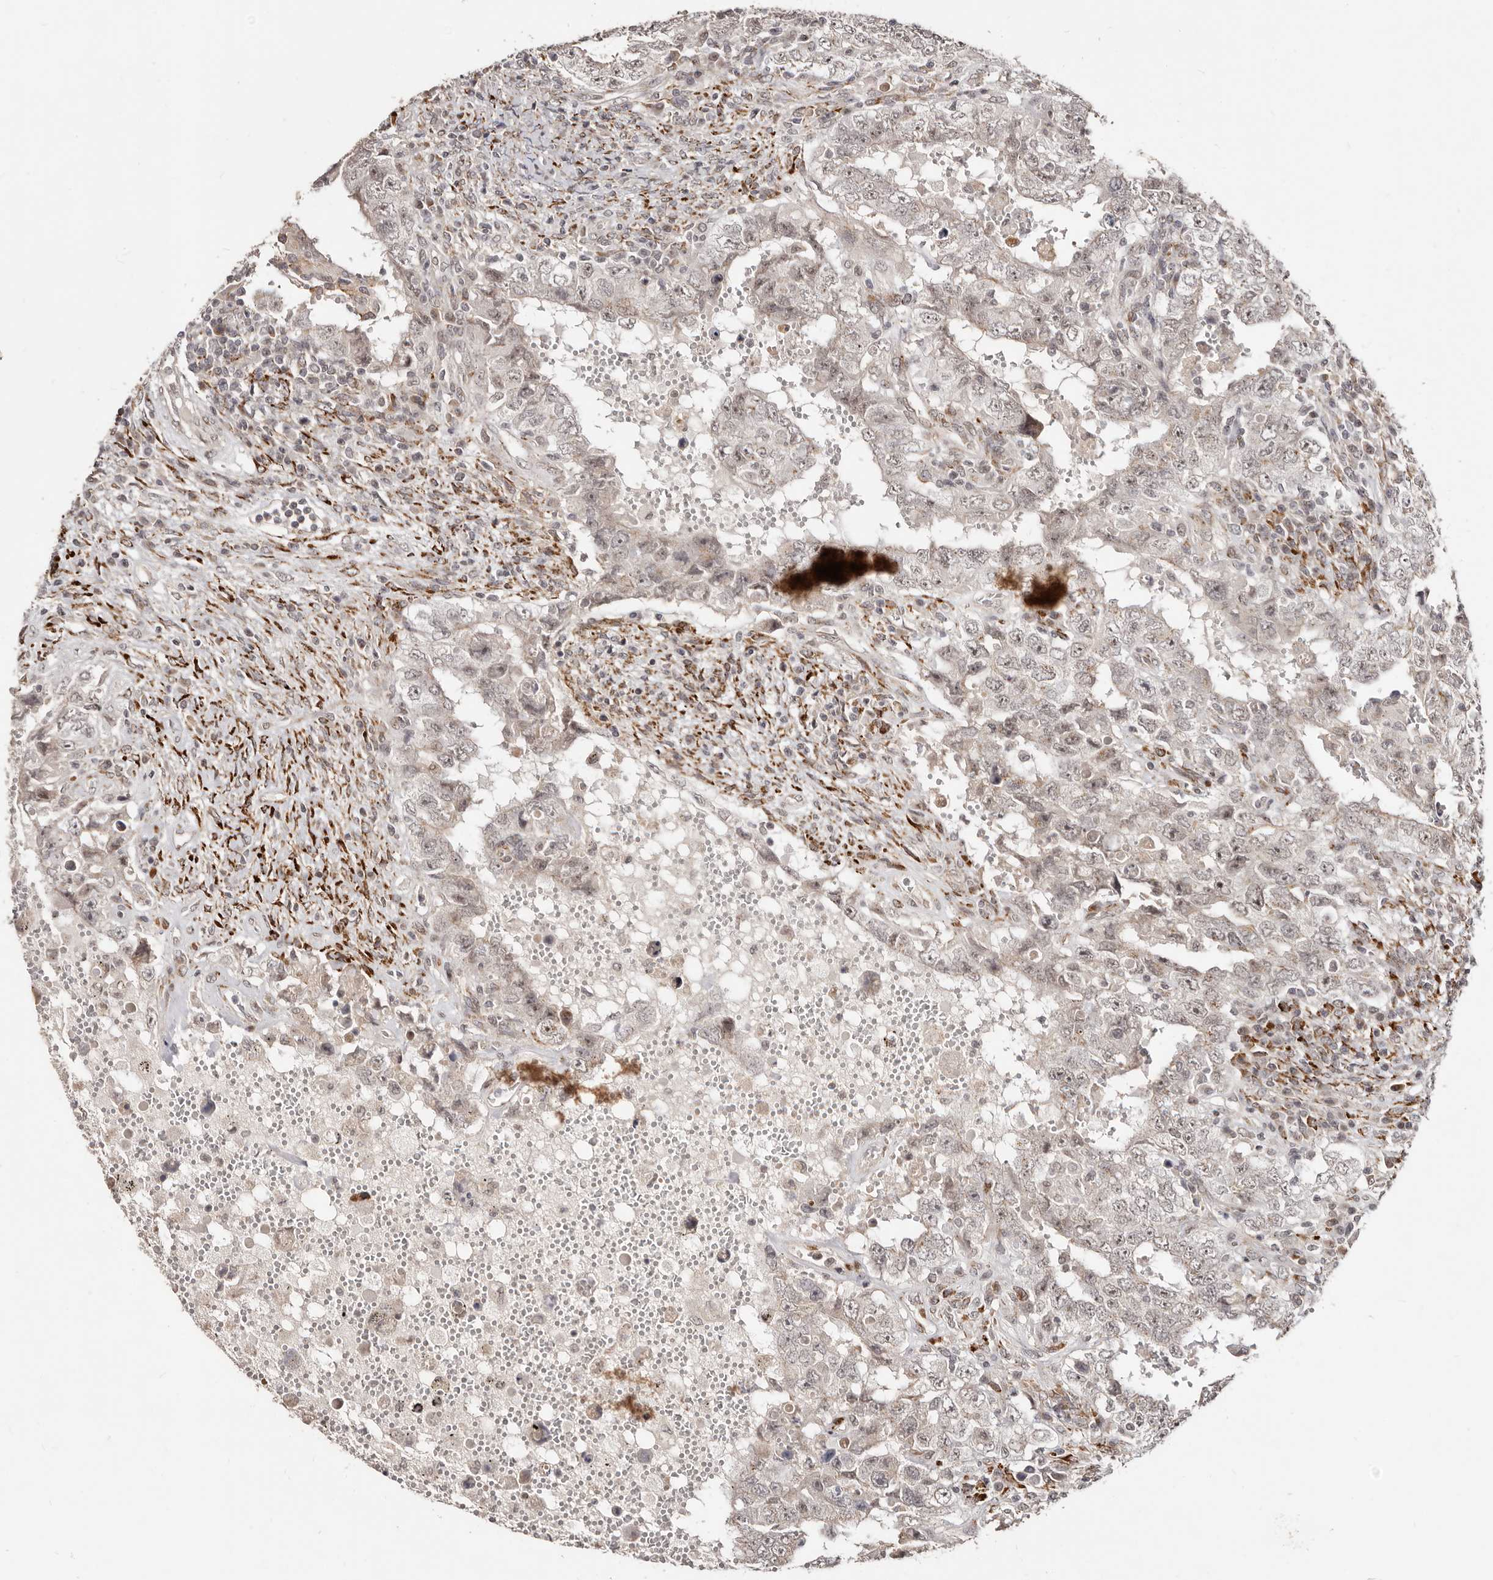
{"staining": {"intensity": "negative", "quantity": "none", "location": "none"}, "tissue": "testis cancer", "cell_type": "Tumor cells", "image_type": "cancer", "snomed": [{"axis": "morphology", "description": "Carcinoma, Embryonal, NOS"}, {"axis": "topography", "description": "Testis"}], "caption": "Testis cancer (embryonal carcinoma) stained for a protein using IHC shows no positivity tumor cells.", "gene": "SRCAP", "patient": {"sex": "male", "age": 26}}